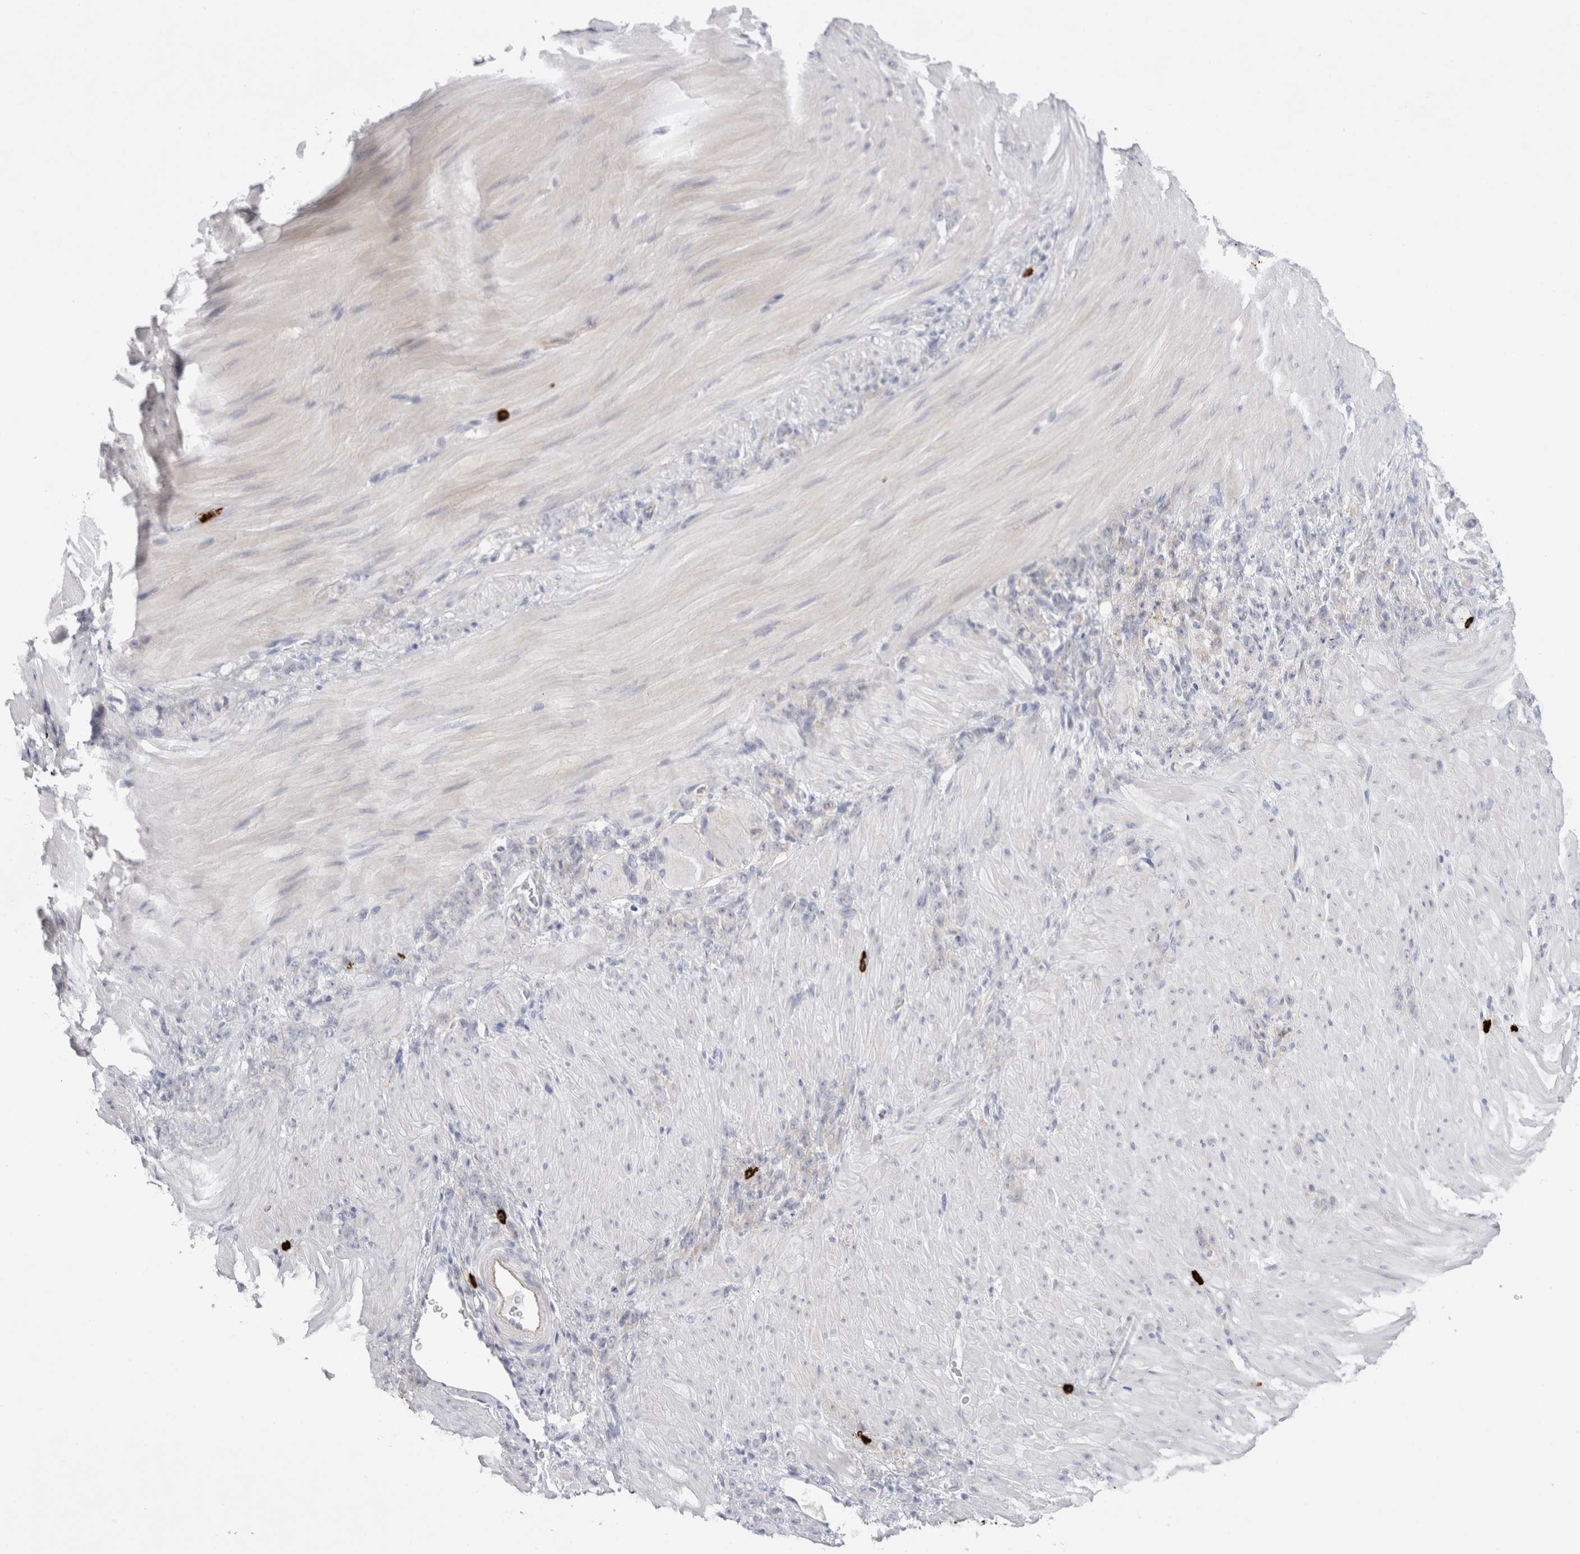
{"staining": {"intensity": "negative", "quantity": "none", "location": "none"}, "tissue": "stomach cancer", "cell_type": "Tumor cells", "image_type": "cancer", "snomed": [{"axis": "morphology", "description": "Normal tissue, NOS"}, {"axis": "morphology", "description": "Adenocarcinoma, NOS"}, {"axis": "topography", "description": "Stomach"}], "caption": "The immunohistochemistry micrograph has no significant staining in tumor cells of stomach adenocarcinoma tissue. Brightfield microscopy of immunohistochemistry stained with DAB (3,3'-diaminobenzidine) (brown) and hematoxylin (blue), captured at high magnification.", "gene": "SPINK2", "patient": {"sex": "male", "age": 82}}